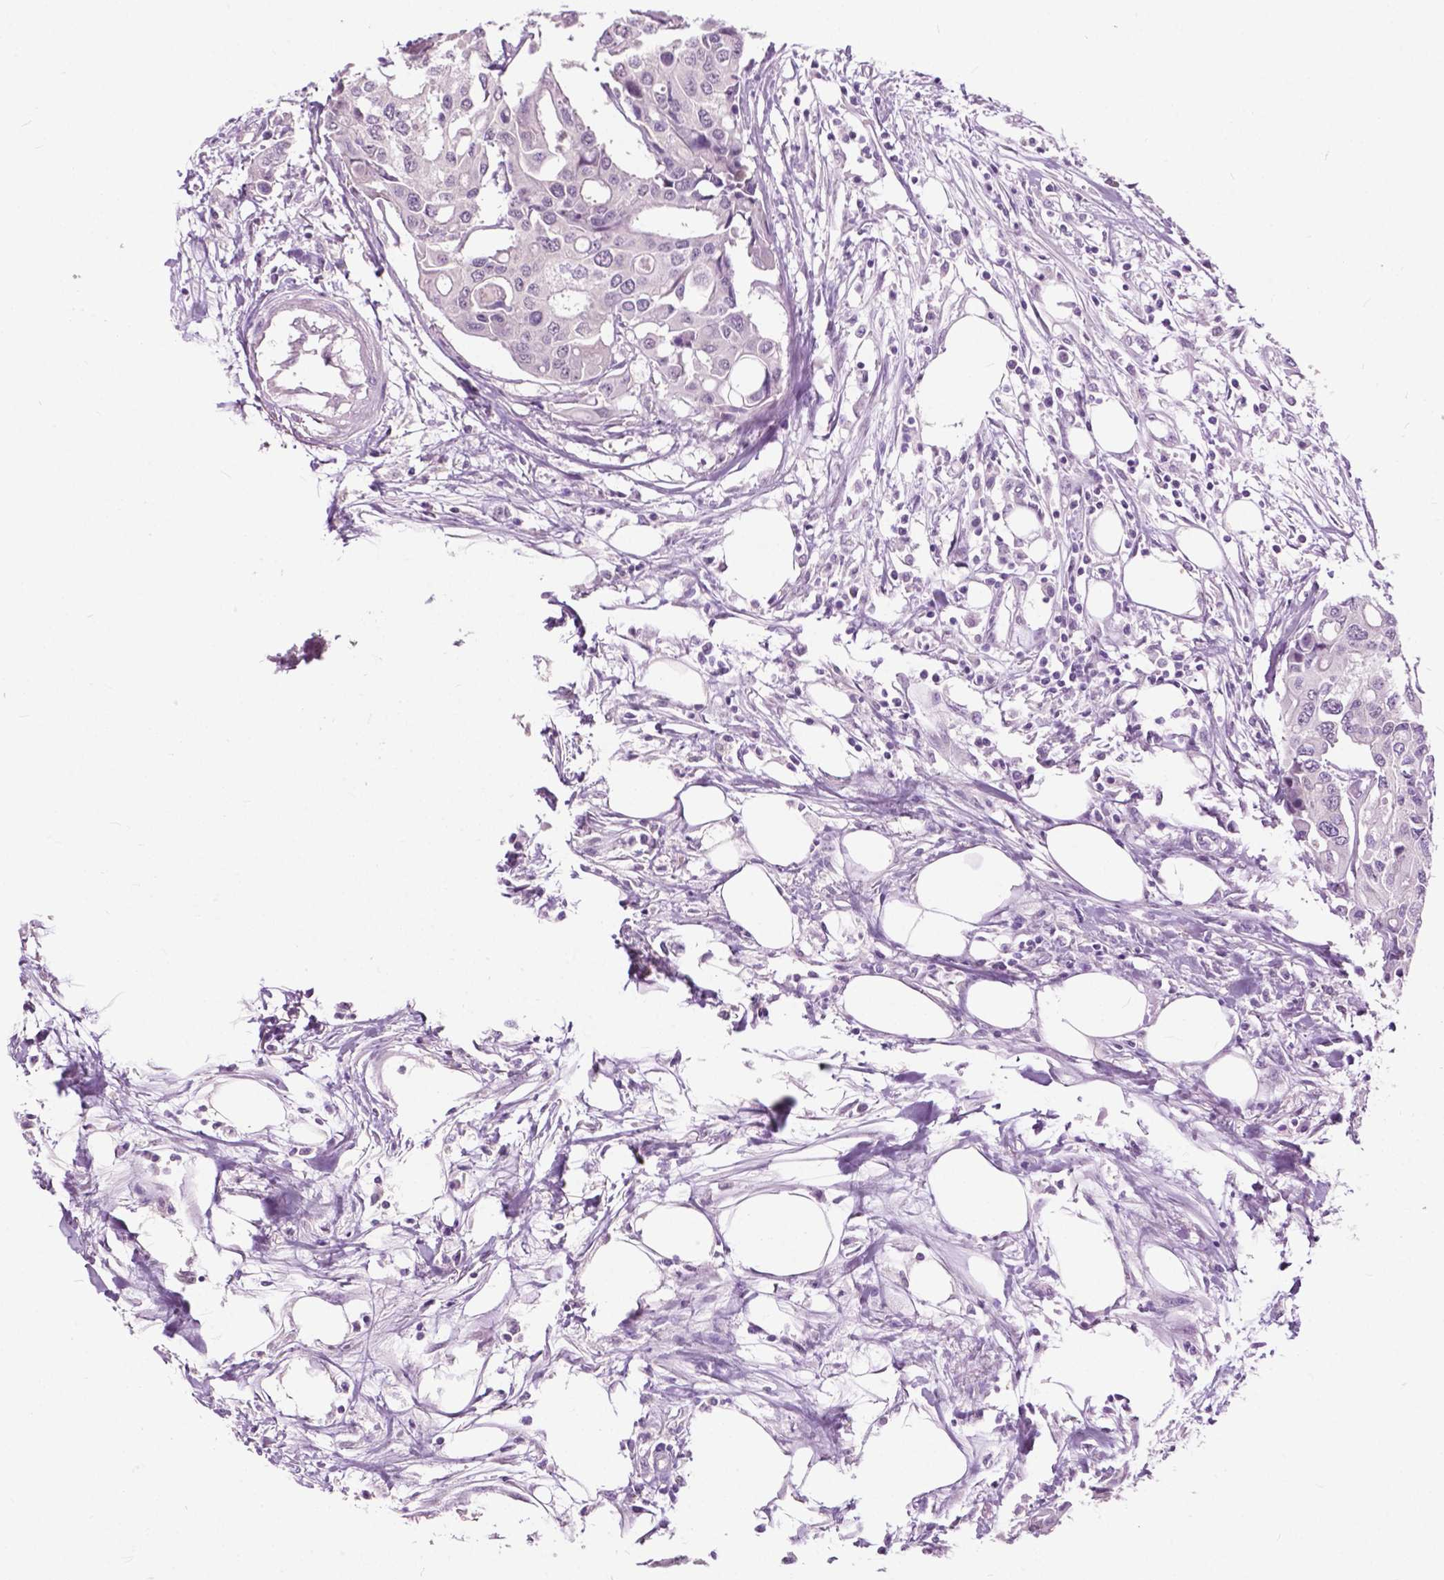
{"staining": {"intensity": "negative", "quantity": "none", "location": "none"}, "tissue": "colorectal cancer", "cell_type": "Tumor cells", "image_type": "cancer", "snomed": [{"axis": "morphology", "description": "Adenocarcinoma, NOS"}, {"axis": "topography", "description": "Colon"}], "caption": "An IHC micrograph of colorectal cancer is shown. There is no staining in tumor cells of colorectal cancer.", "gene": "GPR37L1", "patient": {"sex": "male", "age": 77}}